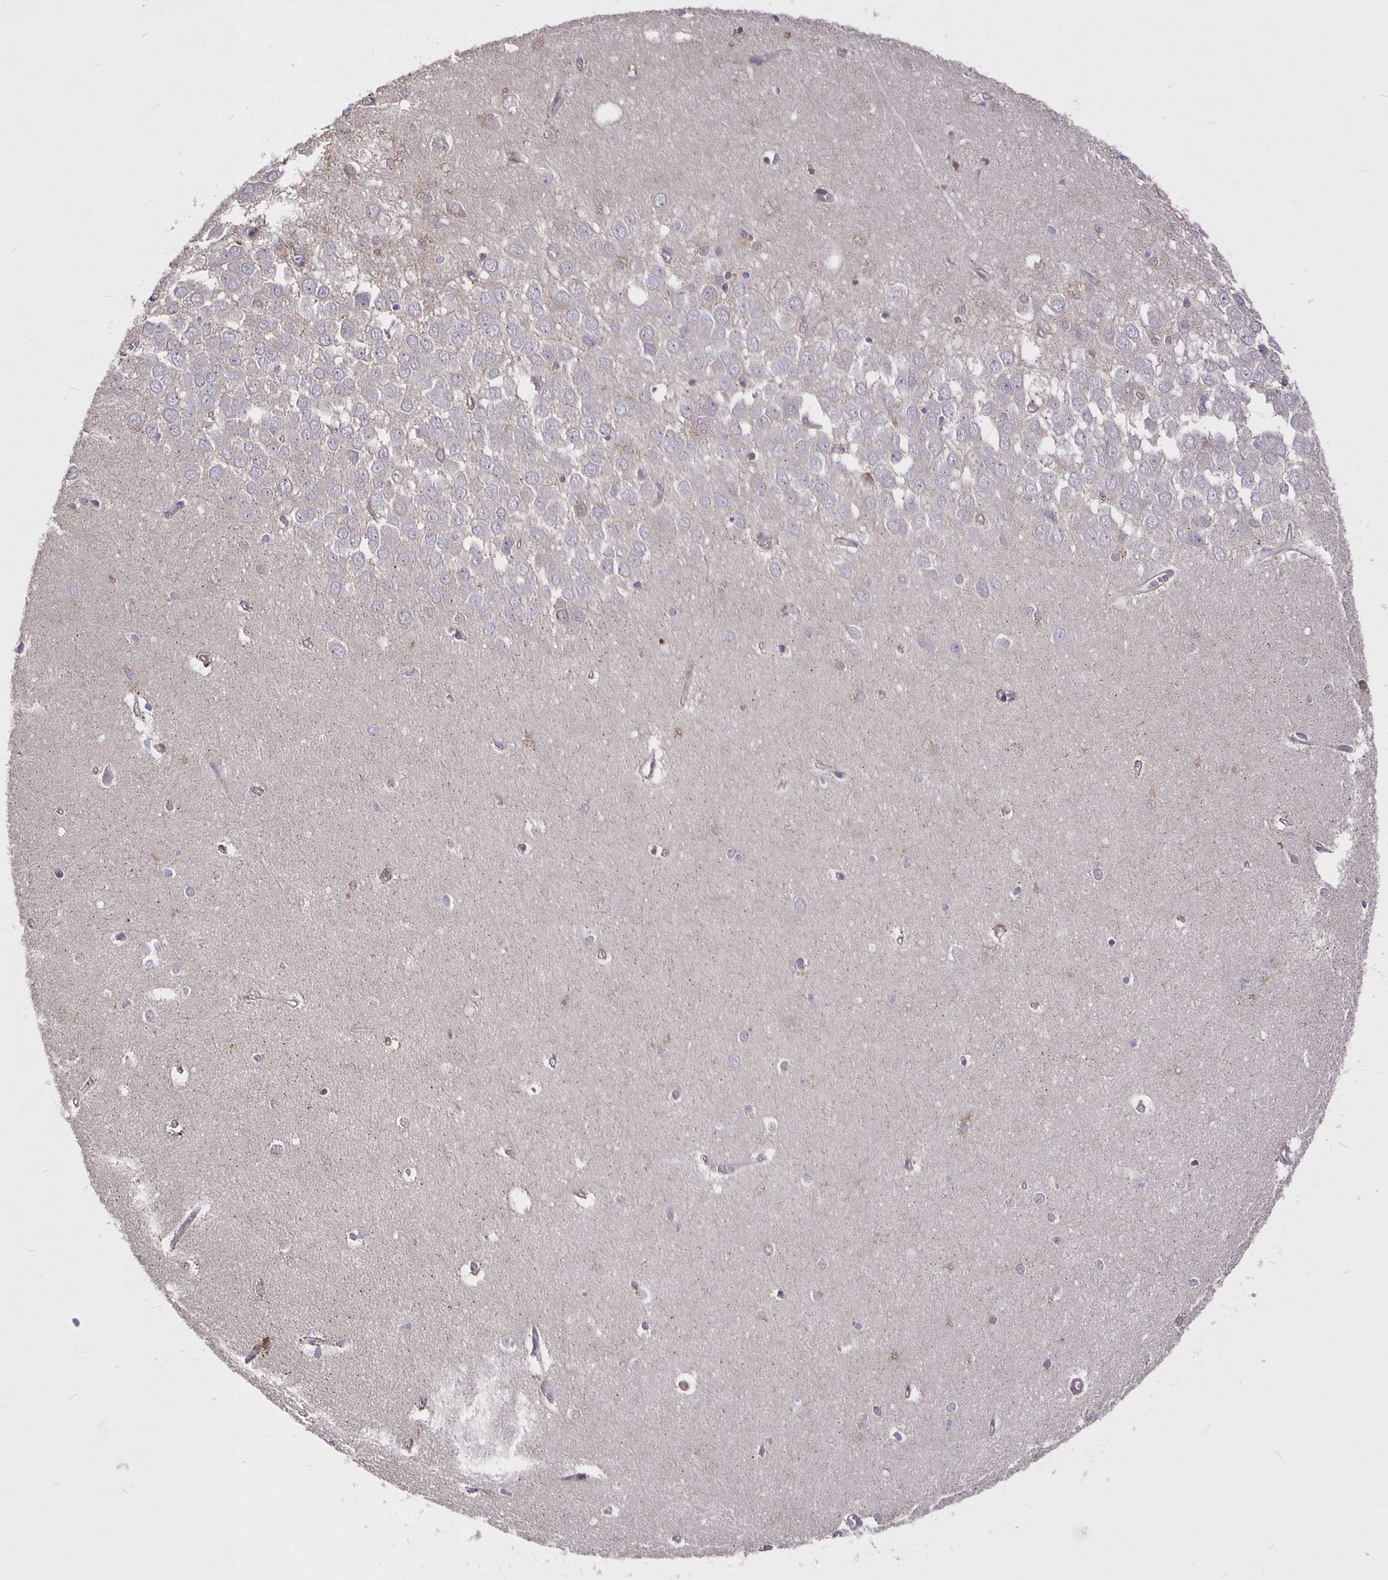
{"staining": {"intensity": "negative", "quantity": "none", "location": "none"}, "tissue": "hippocampus", "cell_type": "Glial cells", "image_type": "normal", "snomed": [{"axis": "morphology", "description": "Normal tissue, NOS"}, {"axis": "topography", "description": "Hippocampus"}], "caption": "Immunohistochemical staining of benign human hippocampus demonstrates no significant positivity in glial cells. The staining was performed using DAB to visualize the protein expression in brown, while the nuclei were stained in blue with hematoxylin (Magnification: 20x).", "gene": "NOG", "patient": {"sex": "female", "age": 64}}